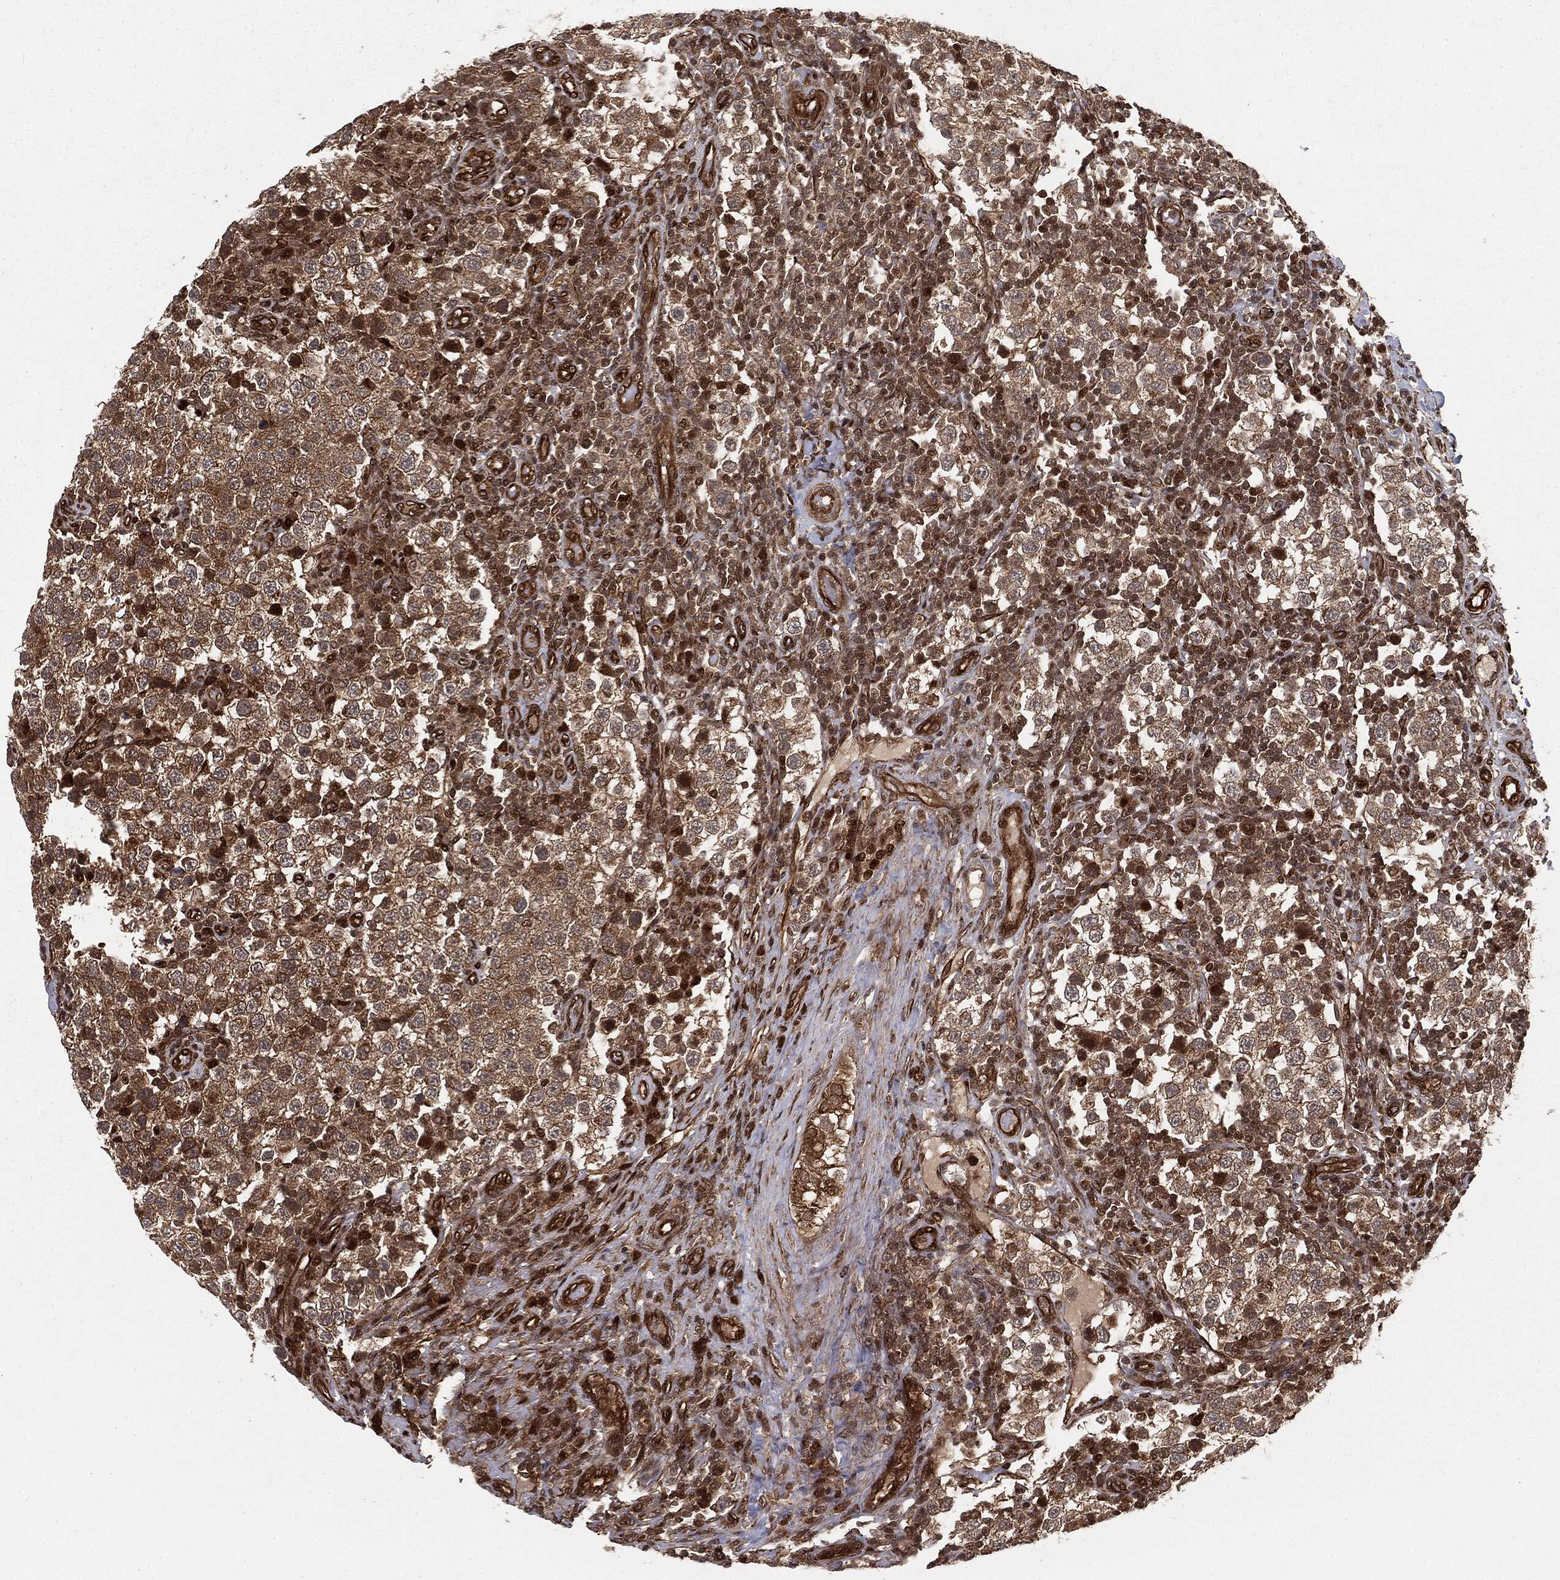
{"staining": {"intensity": "strong", "quantity": "<25%", "location": "cytoplasmic/membranous"}, "tissue": "testis cancer", "cell_type": "Tumor cells", "image_type": "cancer", "snomed": [{"axis": "morphology", "description": "Seminoma, NOS"}, {"axis": "topography", "description": "Testis"}], "caption": "The image displays staining of testis seminoma, revealing strong cytoplasmic/membranous protein staining (brown color) within tumor cells.", "gene": "RANBP9", "patient": {"sex": "male", "age": 34}}